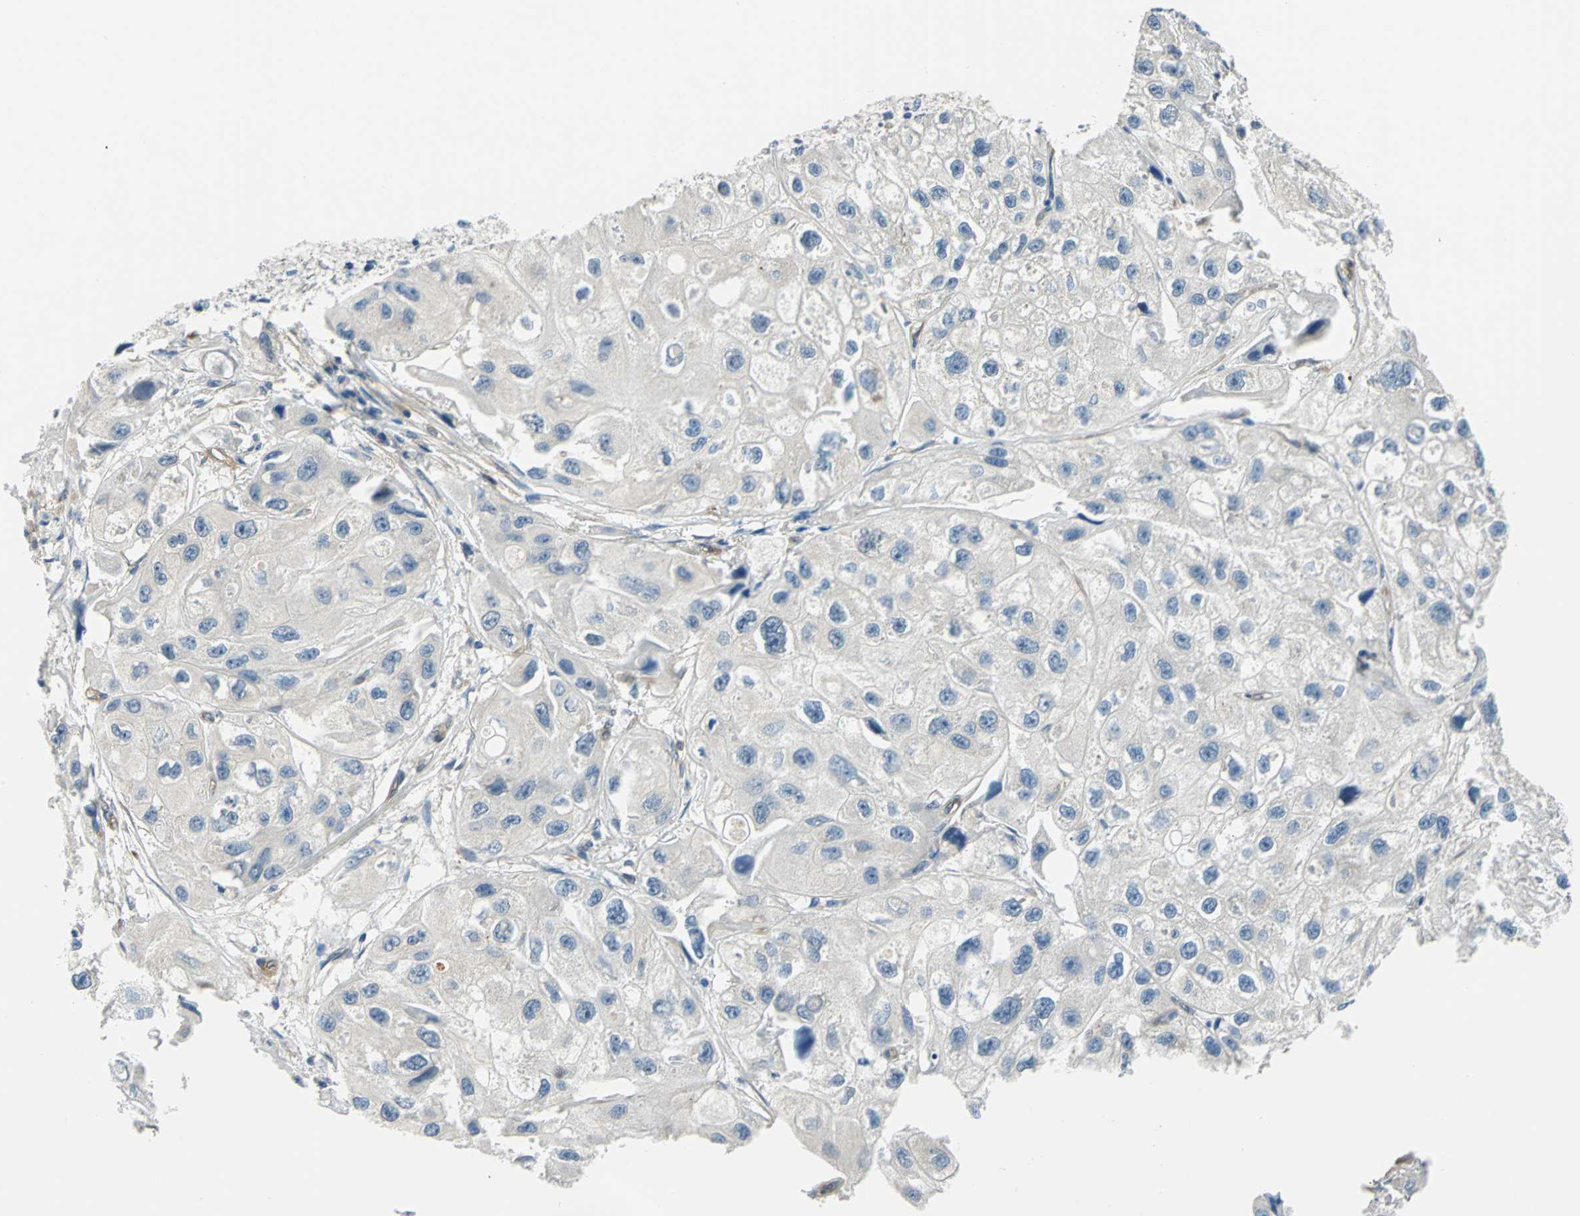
{"staining": {"intensity": "negative", "quantity": "none", "location": "none"}, "tissue": "urothelial cancer", "cell_type": "Tumor cells", "image_type": "cancer", "snomed": [{"axis": "morphology", "description": "Urothelial carcinoma, High grade"}, {"axis": "topography", "description": "Urinary bladder"}], "caption": "Human urothelial cancer stained for a protein using immunohistochemistry (IHC) exhibits no positivity in tumor cells.", "gene": "CDC42EP1", "patient": {"sex": "female", "age": 64}}